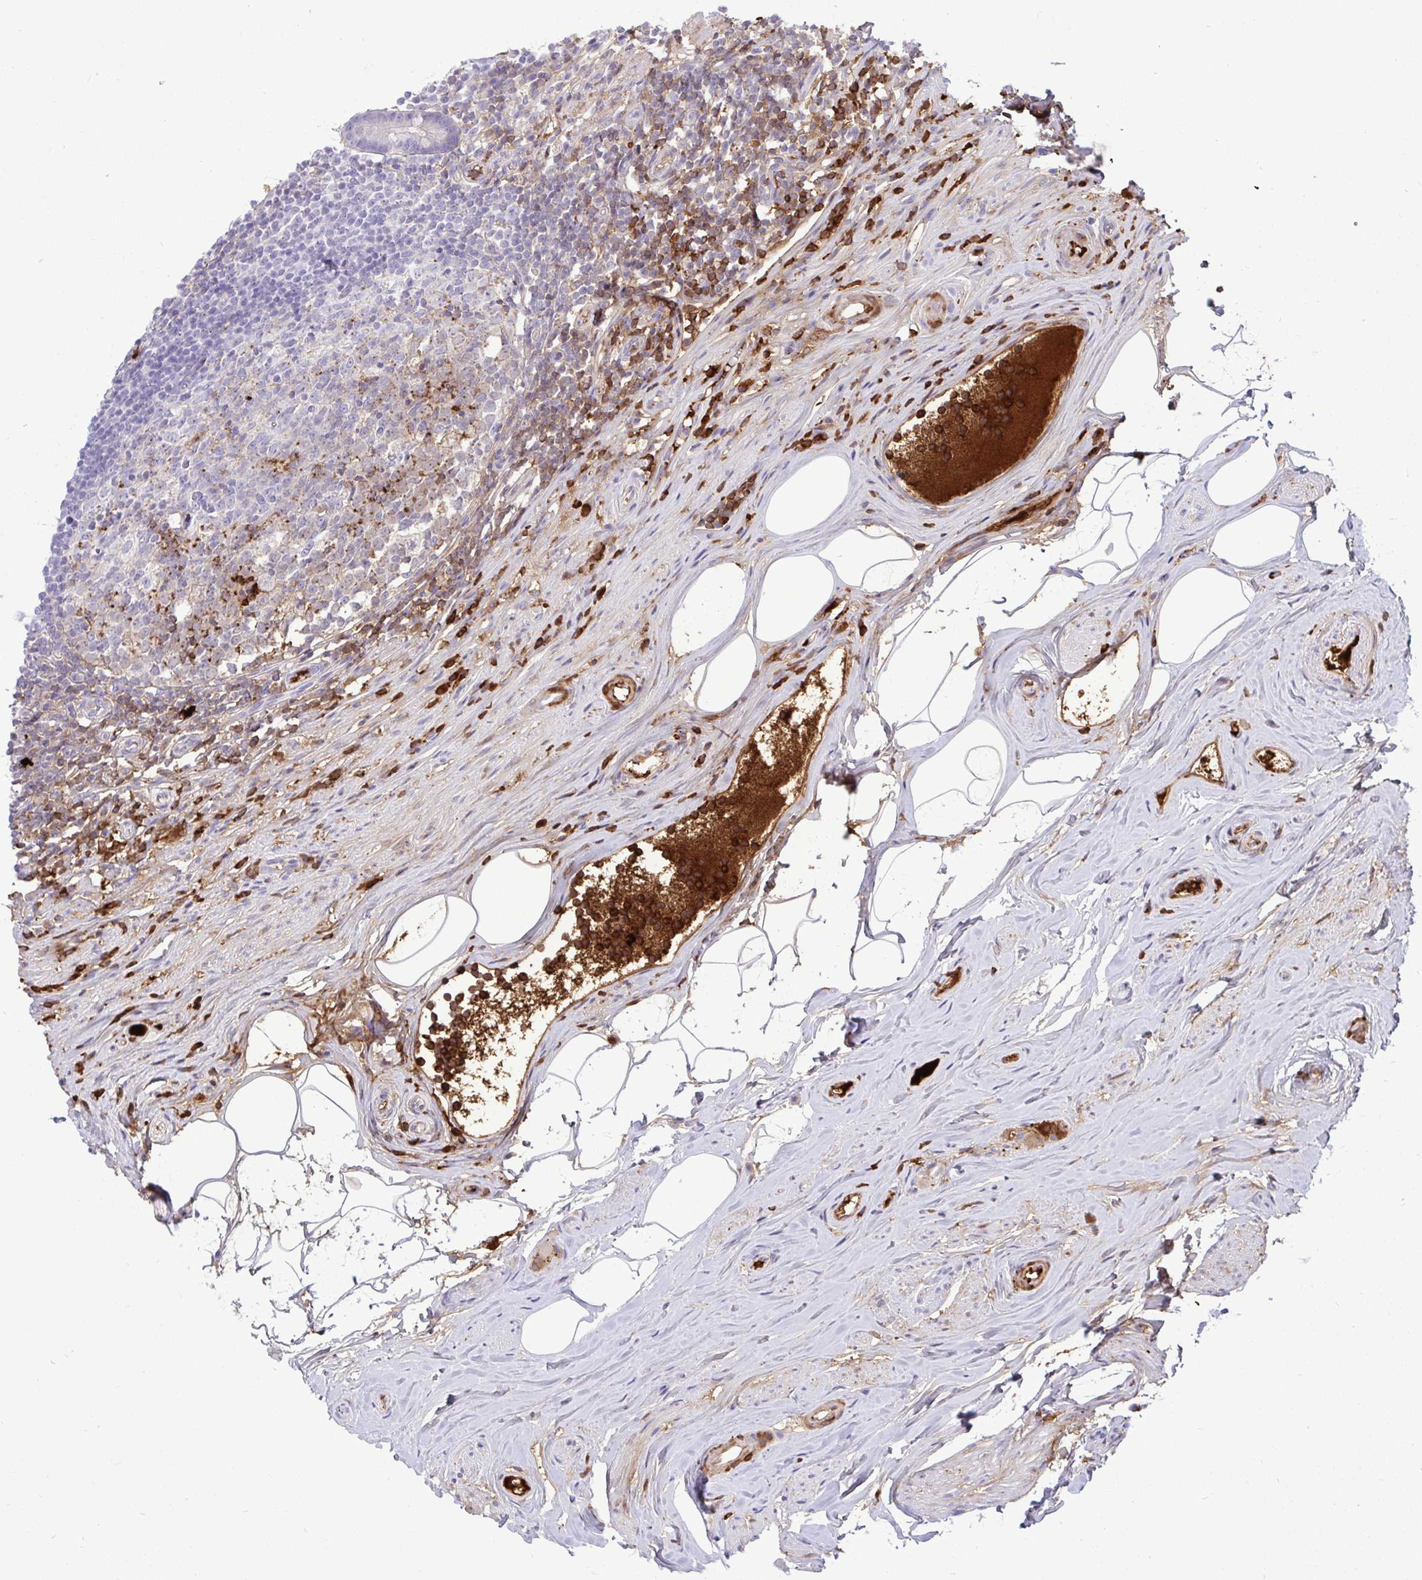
{"staining": {"intensity": "negative", "quantity": "none", "location": "none"}, "tissue": "appendix", "cell_type": "Glandular cells", "image_type": "normal", "snomed": [{"axis": "morphology", "description": "Normal tissue, NOS"}, {"axis": "topography", "description": "Appendix"}], "caption": "Immunohistochemistry of unremarkable human appendix displays no staining in glandular cells. (Stains: DAB (3,3'-diaminobenzidine) immunohistochemistry (IHC) with hematoxylin counter stain, Microscopy: brightfield microscopy at high magnification).", "gene": "F2", "patient": {"sex": "female", "age": 56}}